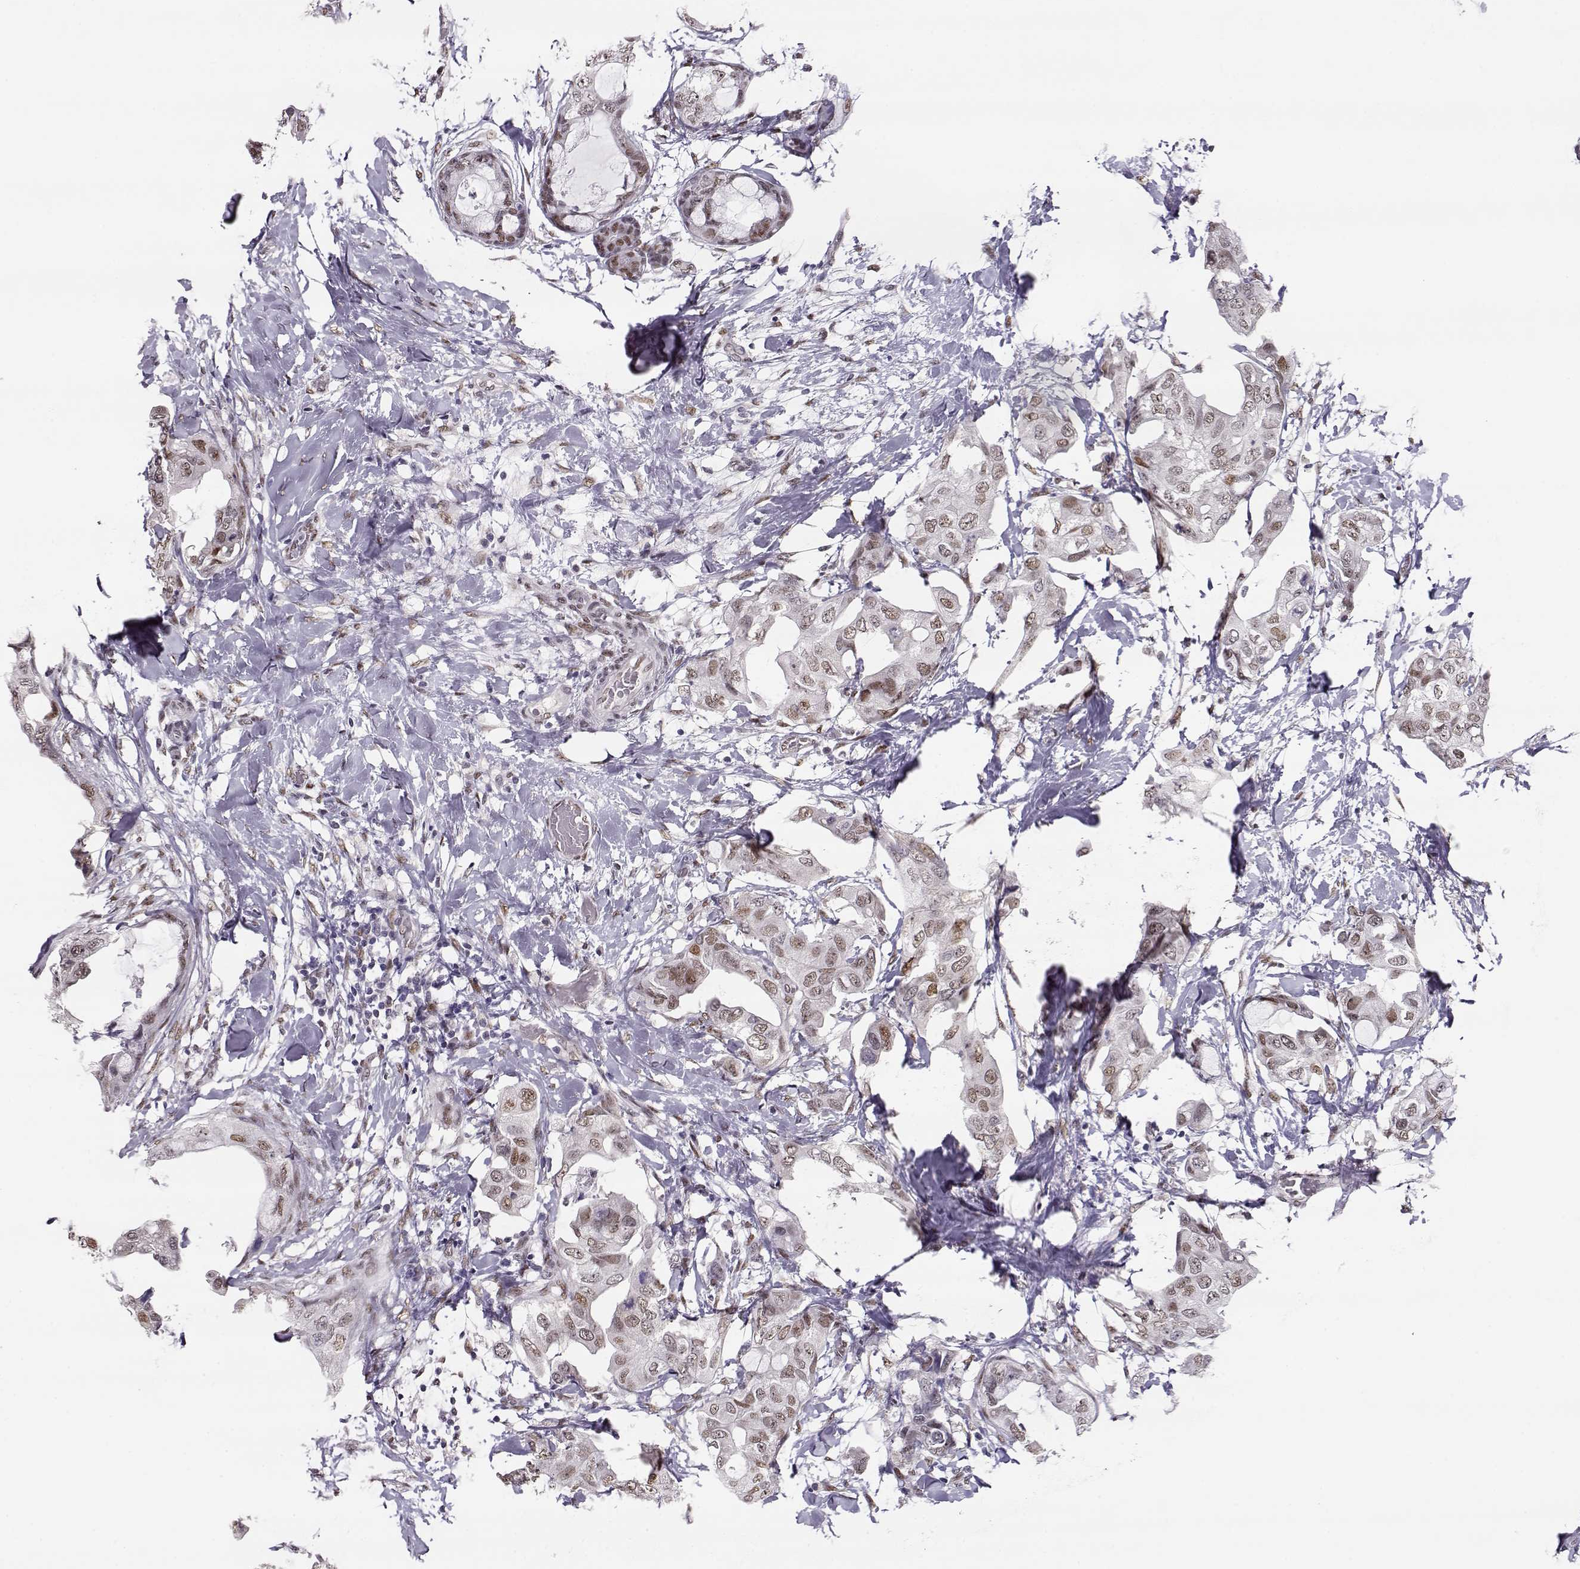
{"staining": {"intensity": "moderate", "quantity": "<25%", "location": "nuclear"}, "tissue": "breast cancer", "cell_type": "Tumor cells", "image_type": "cancer", "snomed": [{"axis": "morphology", "description": "Normal tissue, NOS"}, {"axis": "morphology", "description": "Duct carcinoma"}, {"axis": "topography", "description": "Breast"}], "caption": "Immunohistochemistry (IHC) (DAB) staining of breast cancer (invasive ductal carcinoma) reveals moderate nuclear protein staining in about <25% of tumor cells. Using DAB (3,3'-diaminobenzidine) (brown) and hematoxylin (blue) stains, captured at high magnification using brightfield microscopy.", "gene": "POLI", "patient": {"sex": "female", "age": 40}}